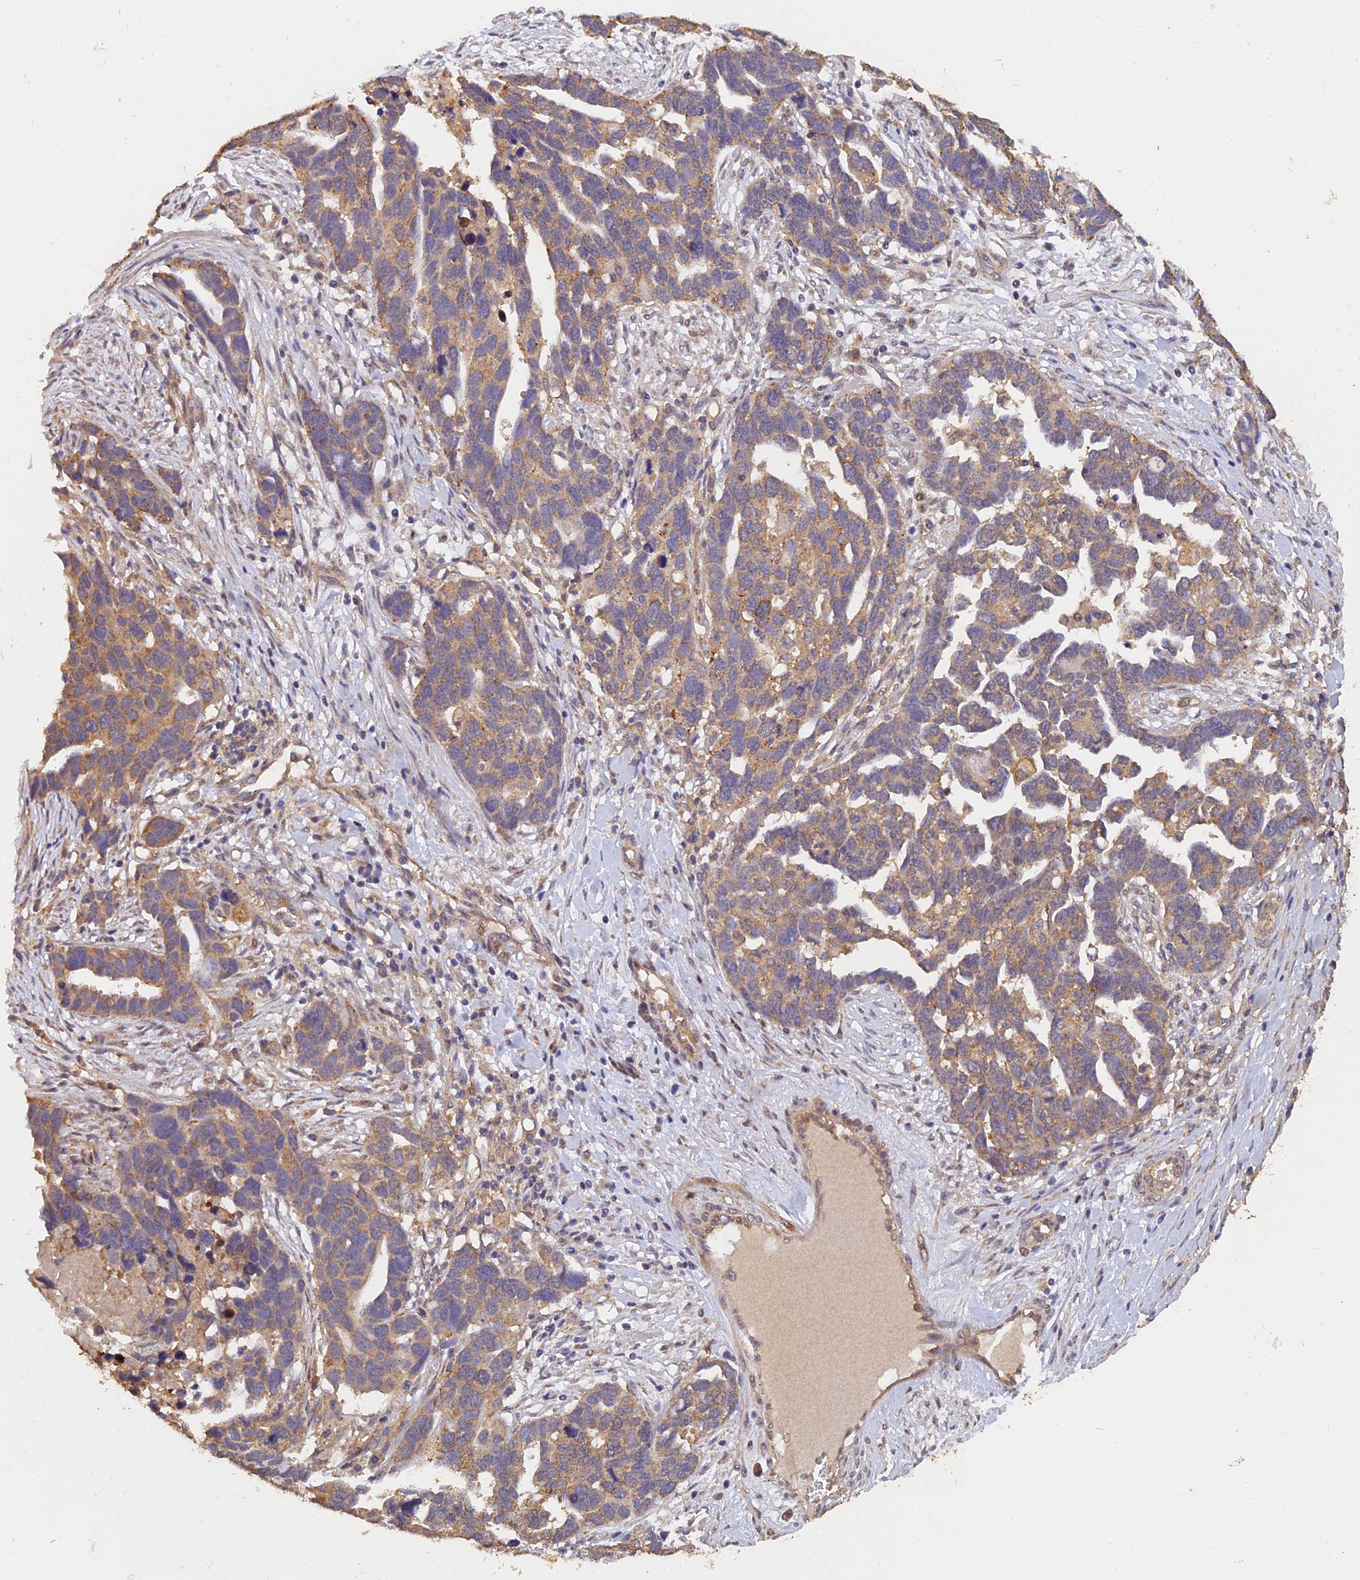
{"staining": {"intensity": "moderate", "quantity": "25%-75%", "location": "cytoplasmic/membranous"}, "tissue": "ovarian cancer", "cell_type": "Tumor cells", "image_type": "cancer", "snomed": [{"axis": "morphology", "description": "Cystadenocarcinoma, serous, NOS"}, {"axis": "topography", "description": "Ovary"}], "caption": "Moderate cytoplasmic/membranous positivity for a protein is seen in approximately 25%-75% of tumor cells of ovarian cancer using IHC.", "gene": "SLC38A11", "patient": {"sex": "female", "age": 54}}